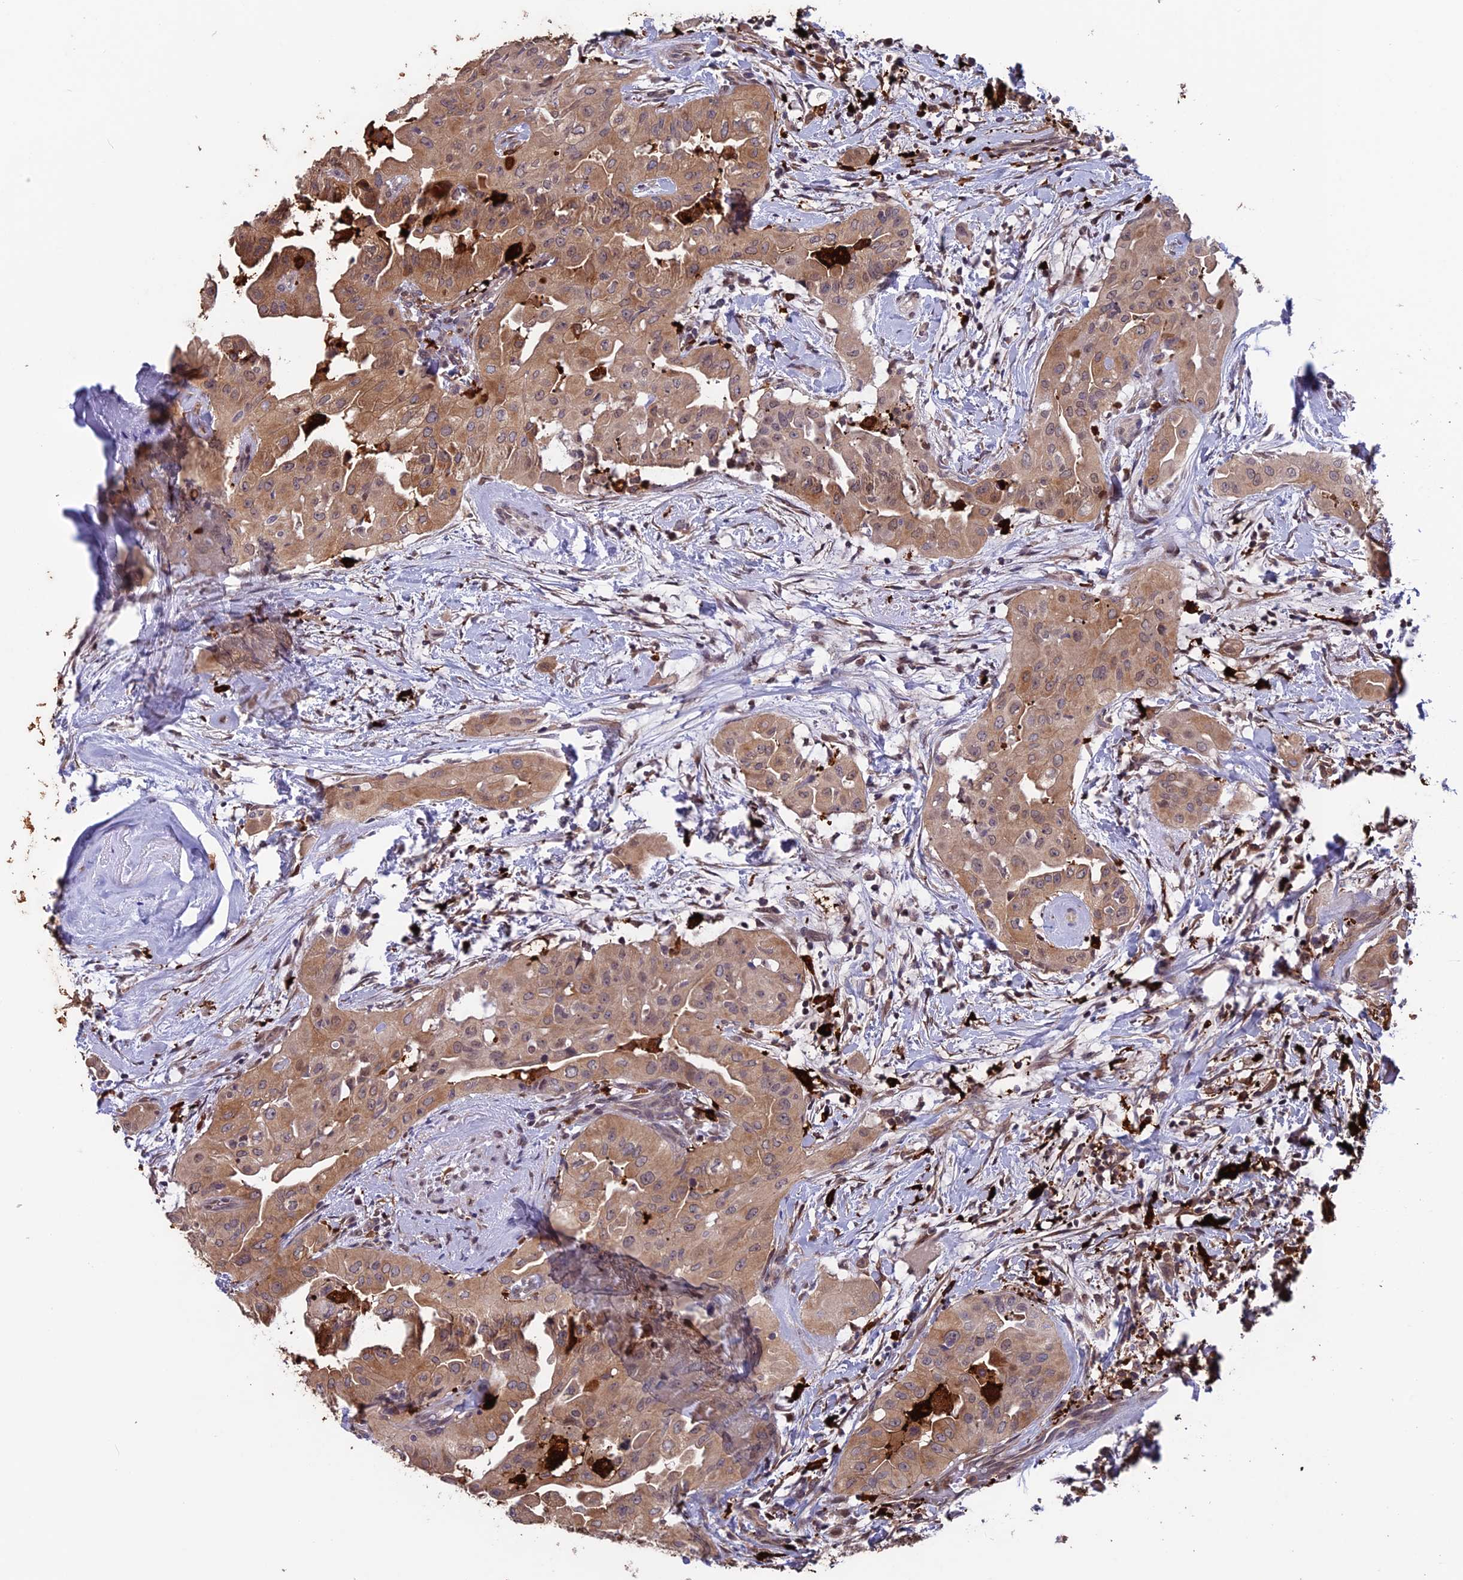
{"staining": {"intensity": "moderate", "quantity": "<25%", "location": "cytoplasmic/membranous"}, "tissue": "thyroid cancer", "cell_type": "Tumor cells", "image_type": "cancer", "snomed": [{"axis": "morphology", "description": "Papillary adenocarcinoma, NOS"}, {"axis": "topography", "description": "Thyroid gland"}], "caption": "Human papillary adenocarcinoma (thyroid) stained with a brown dye exhibits moderate cytoplasmic/membranous positive positivity in about <25% of tumor cells.", "gene": "MAST2", "patient": {"sex": "female", "age": 59}}